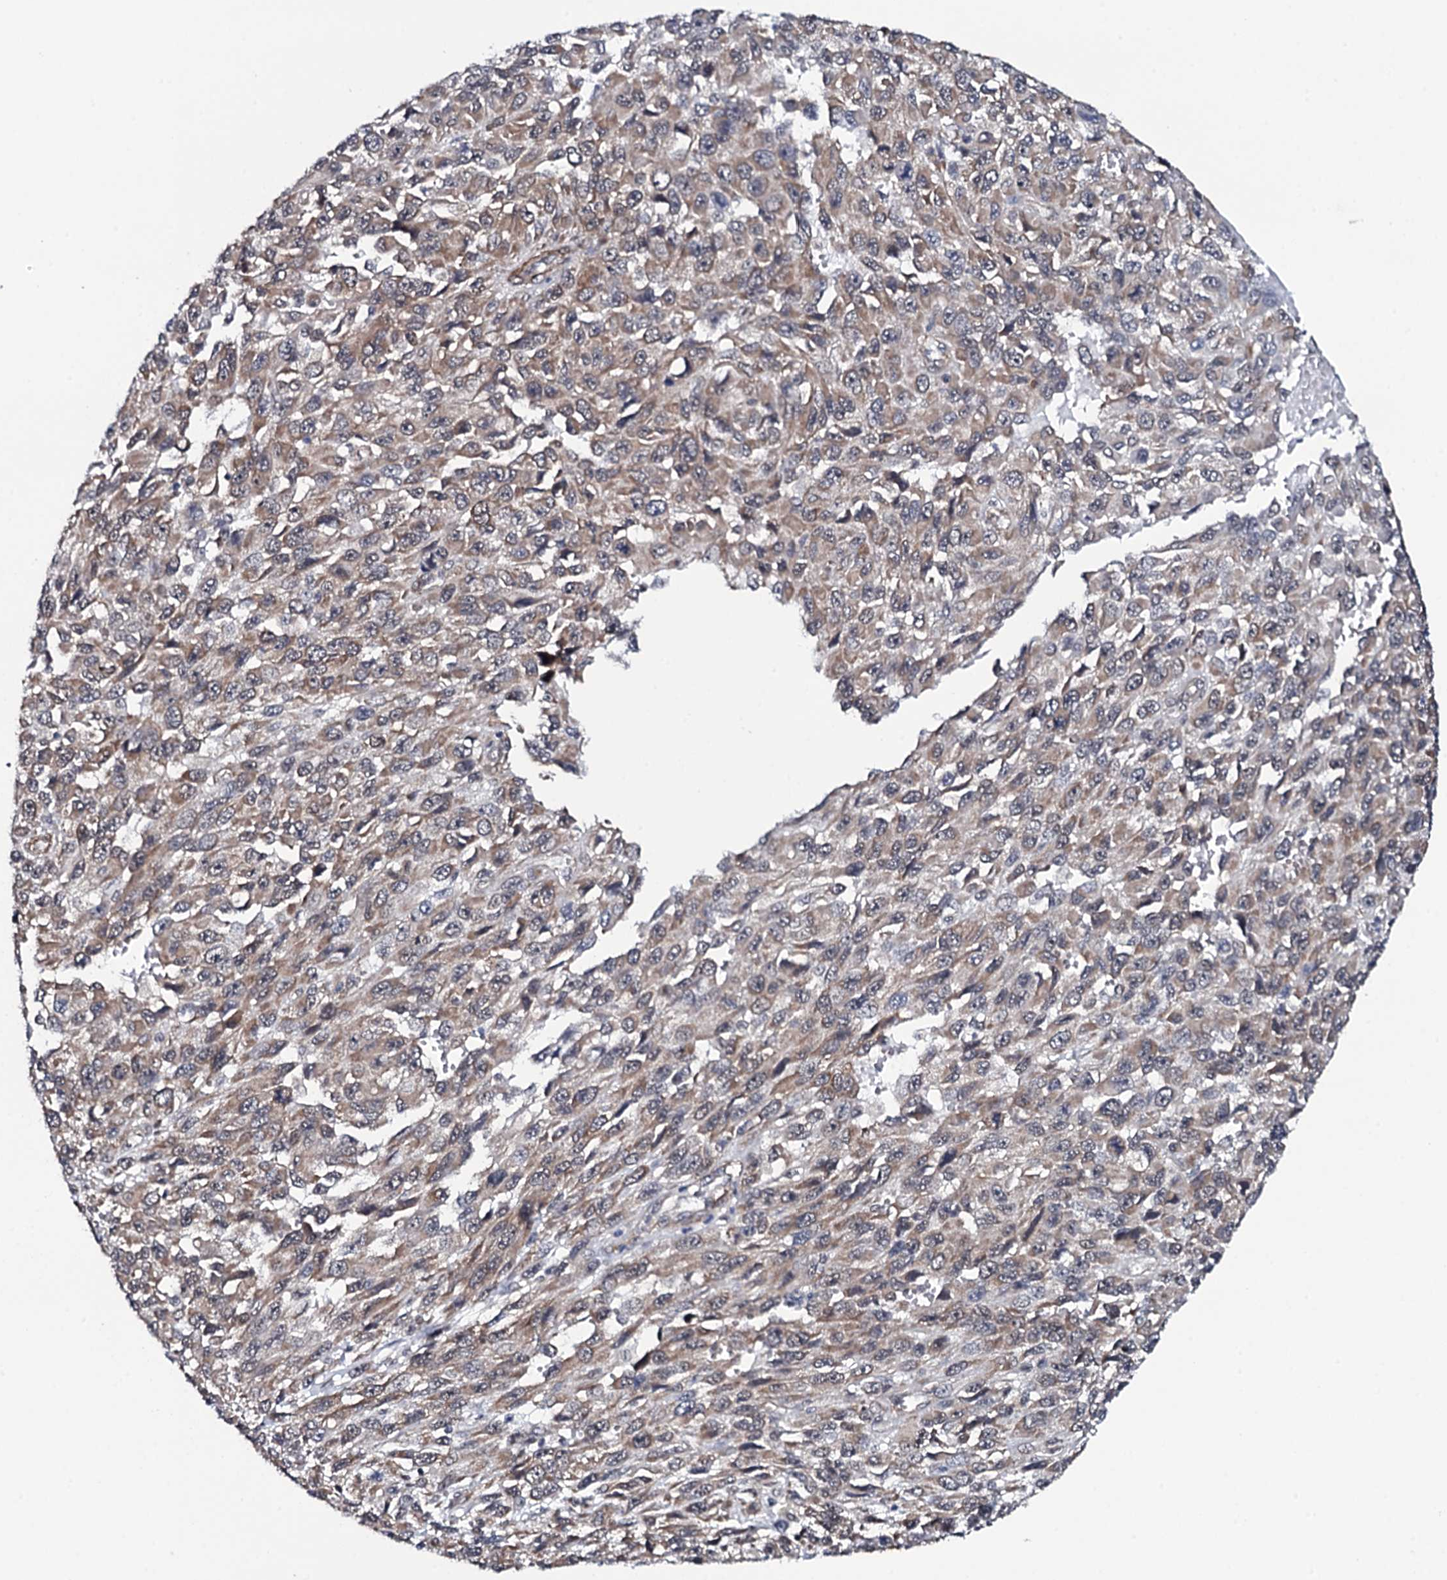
{"staining": {"intensity": "moderate", "quantity": ">75%", "location": "cytoplasmic/membranous,nuclear"}, "tissue": "melanoma", "cell_type": "Tumor cells", "image_type": "cancer", "snomed": [{"axis": "morphology", "description": "Normal tissue, NOS"}, {"axis": "morphology", "description": "Malignant melanoma, NOS"}, {"axis": "topography", "description": "Skin"}], "caption": "Protein staining of melanoma tissue displays moderate cytoplasmic/membranous and nuclear expression in about >75% of tumor cells.", "gene": "CWC15", "patient": {"sex": "female", "age": 96}}